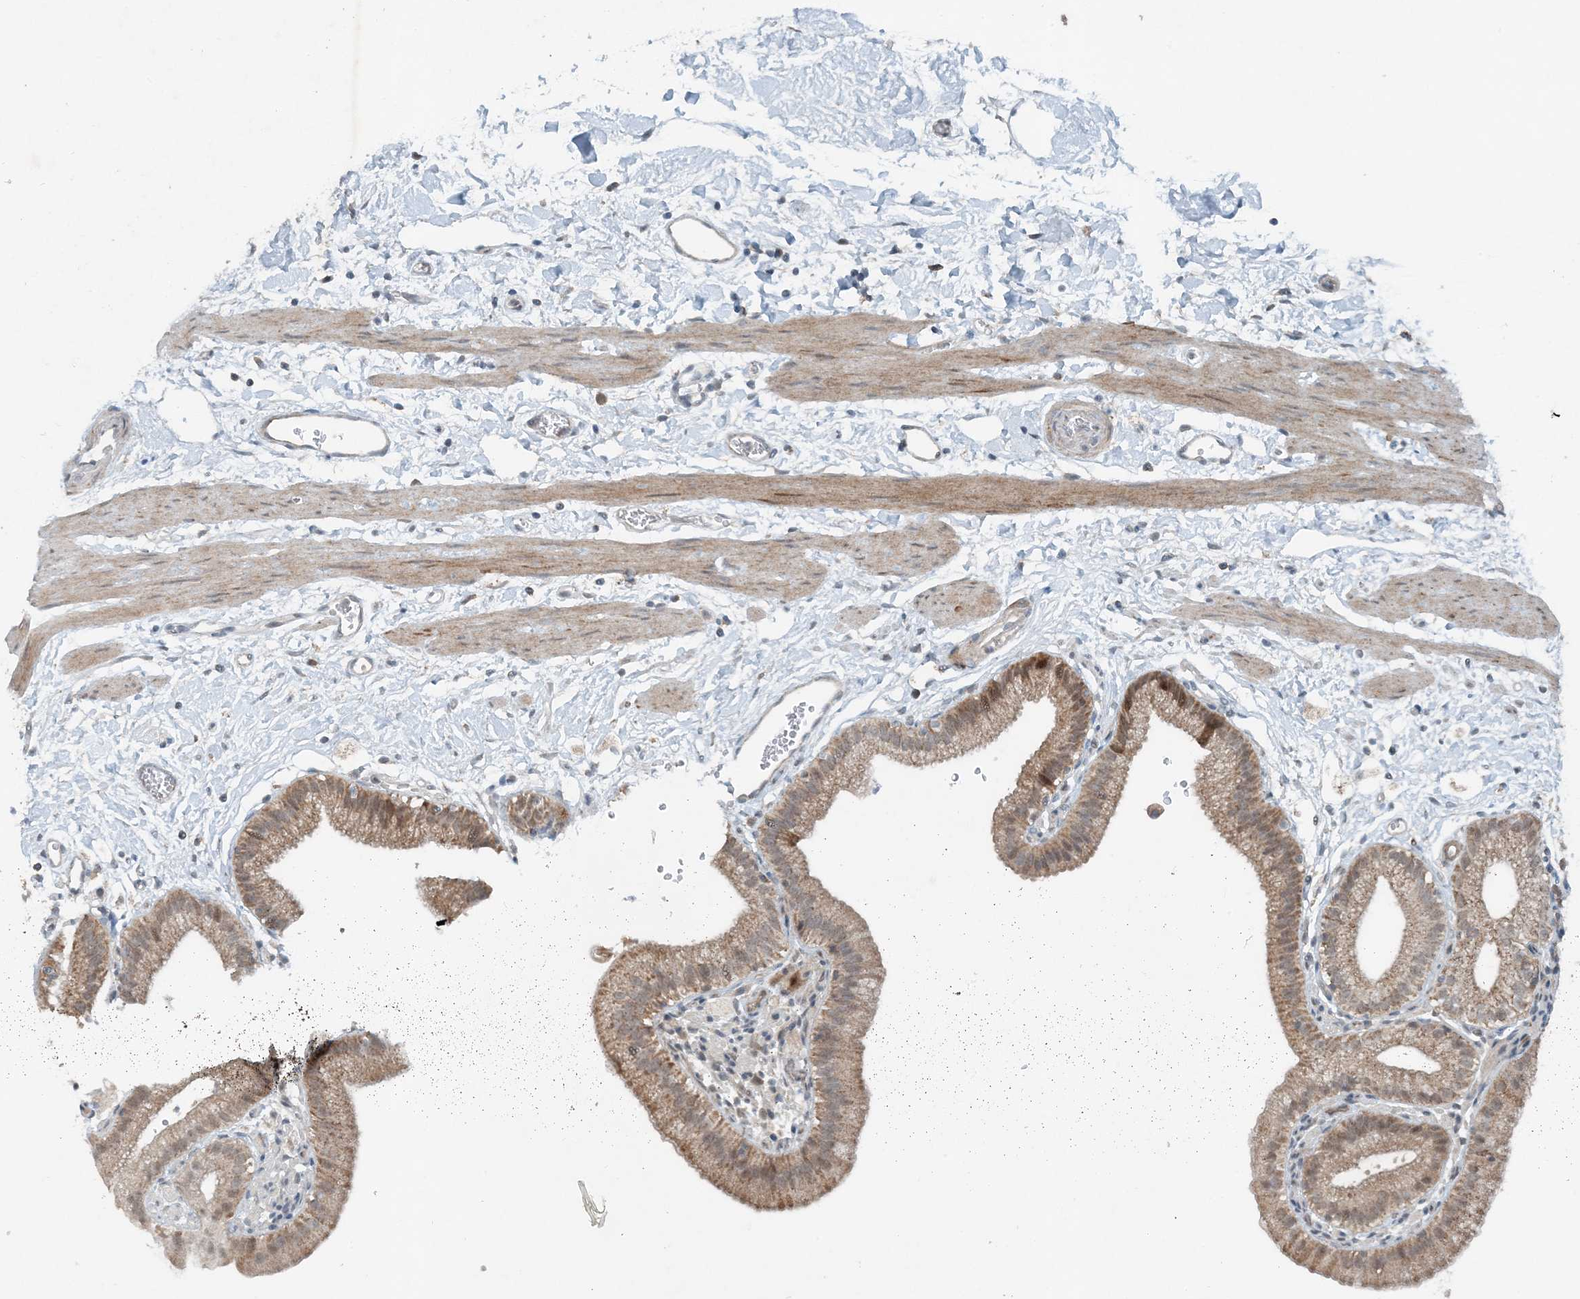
{"staining": {"intensity": "moderate", "quantity": ">75%", "location": "cytoplasmic/membranous"}, "tissue": "gallbladder", "cell_type": "Glandular cells", "image_type": "normal", "snomed": [{"axis": "morphology", "description": "Normal tissue, NOS"}, {"axis": "topography", "description": "Gallbladder"}], "caption": "Immunohistochemical staining of normal gallbladder reveals moderate cytoplasmic/membranous protein positivity in approximately >75% of glandular cells.", "gene": "MITD1", "patient": {"sex": "male", "age": 55}}